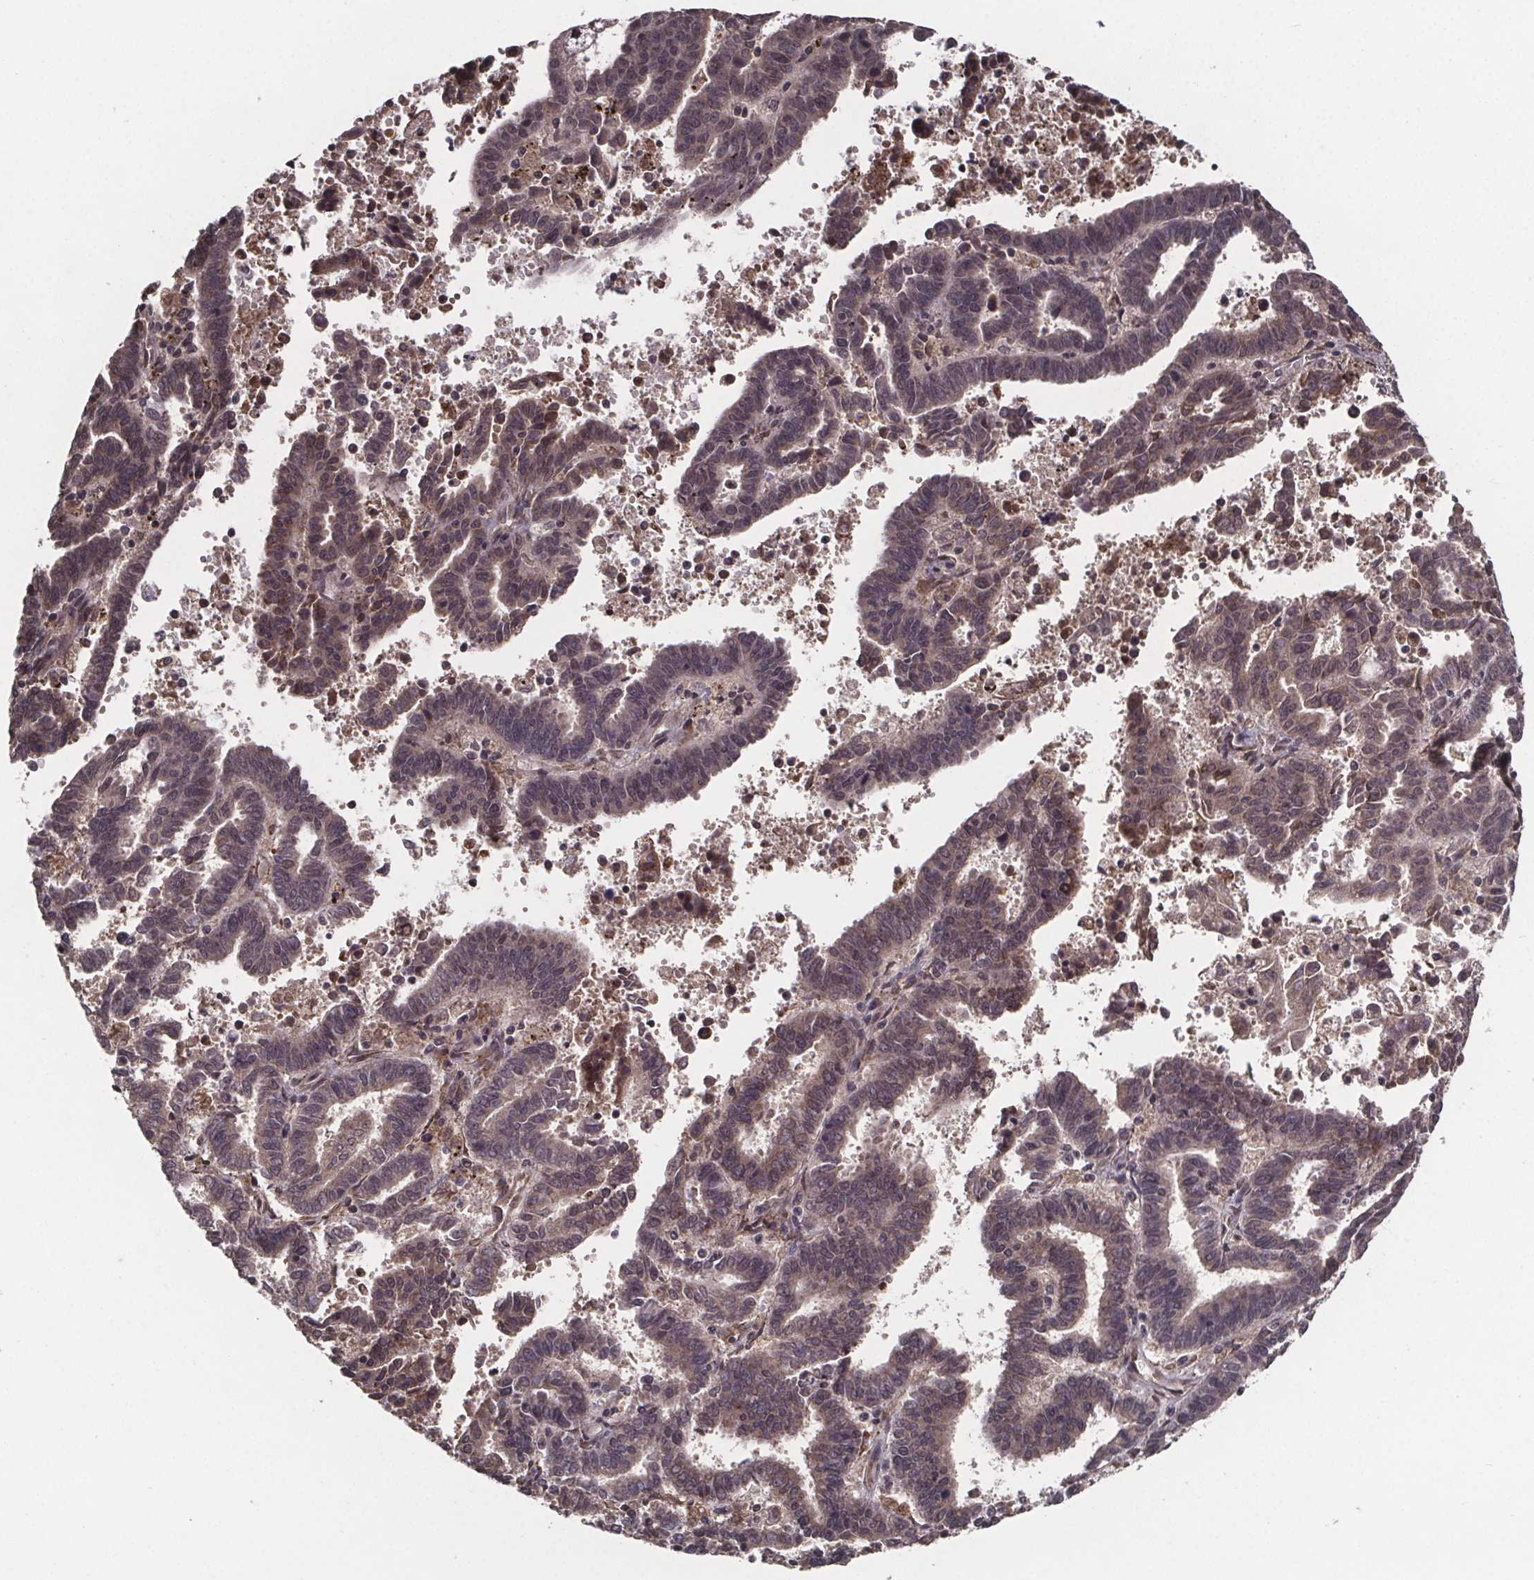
{"staining": {"intensity": "moderate", "quantity": ">75%", "location": "cytoplasmic/membranous"}, "tissue": "endometrial cancer", "cell_type": "Tumor cells", "image_type": "cancer", "snomed": [{"axis": "morphology", "description": "Adenocarcinoma, NOS"}, {"axis": "topography", "description": "Uterus"}], "caption": "Protein staining shows moderate cytoplasmic/membranous positivity in about >75% of tumor cells in endometrial cancer. Immunohistochemistry (ihc) stains the protein of interest in brown and the nuclei are stained blue.", "gene": "SAT1", "patient": {"sex": "female", "age": 83}}